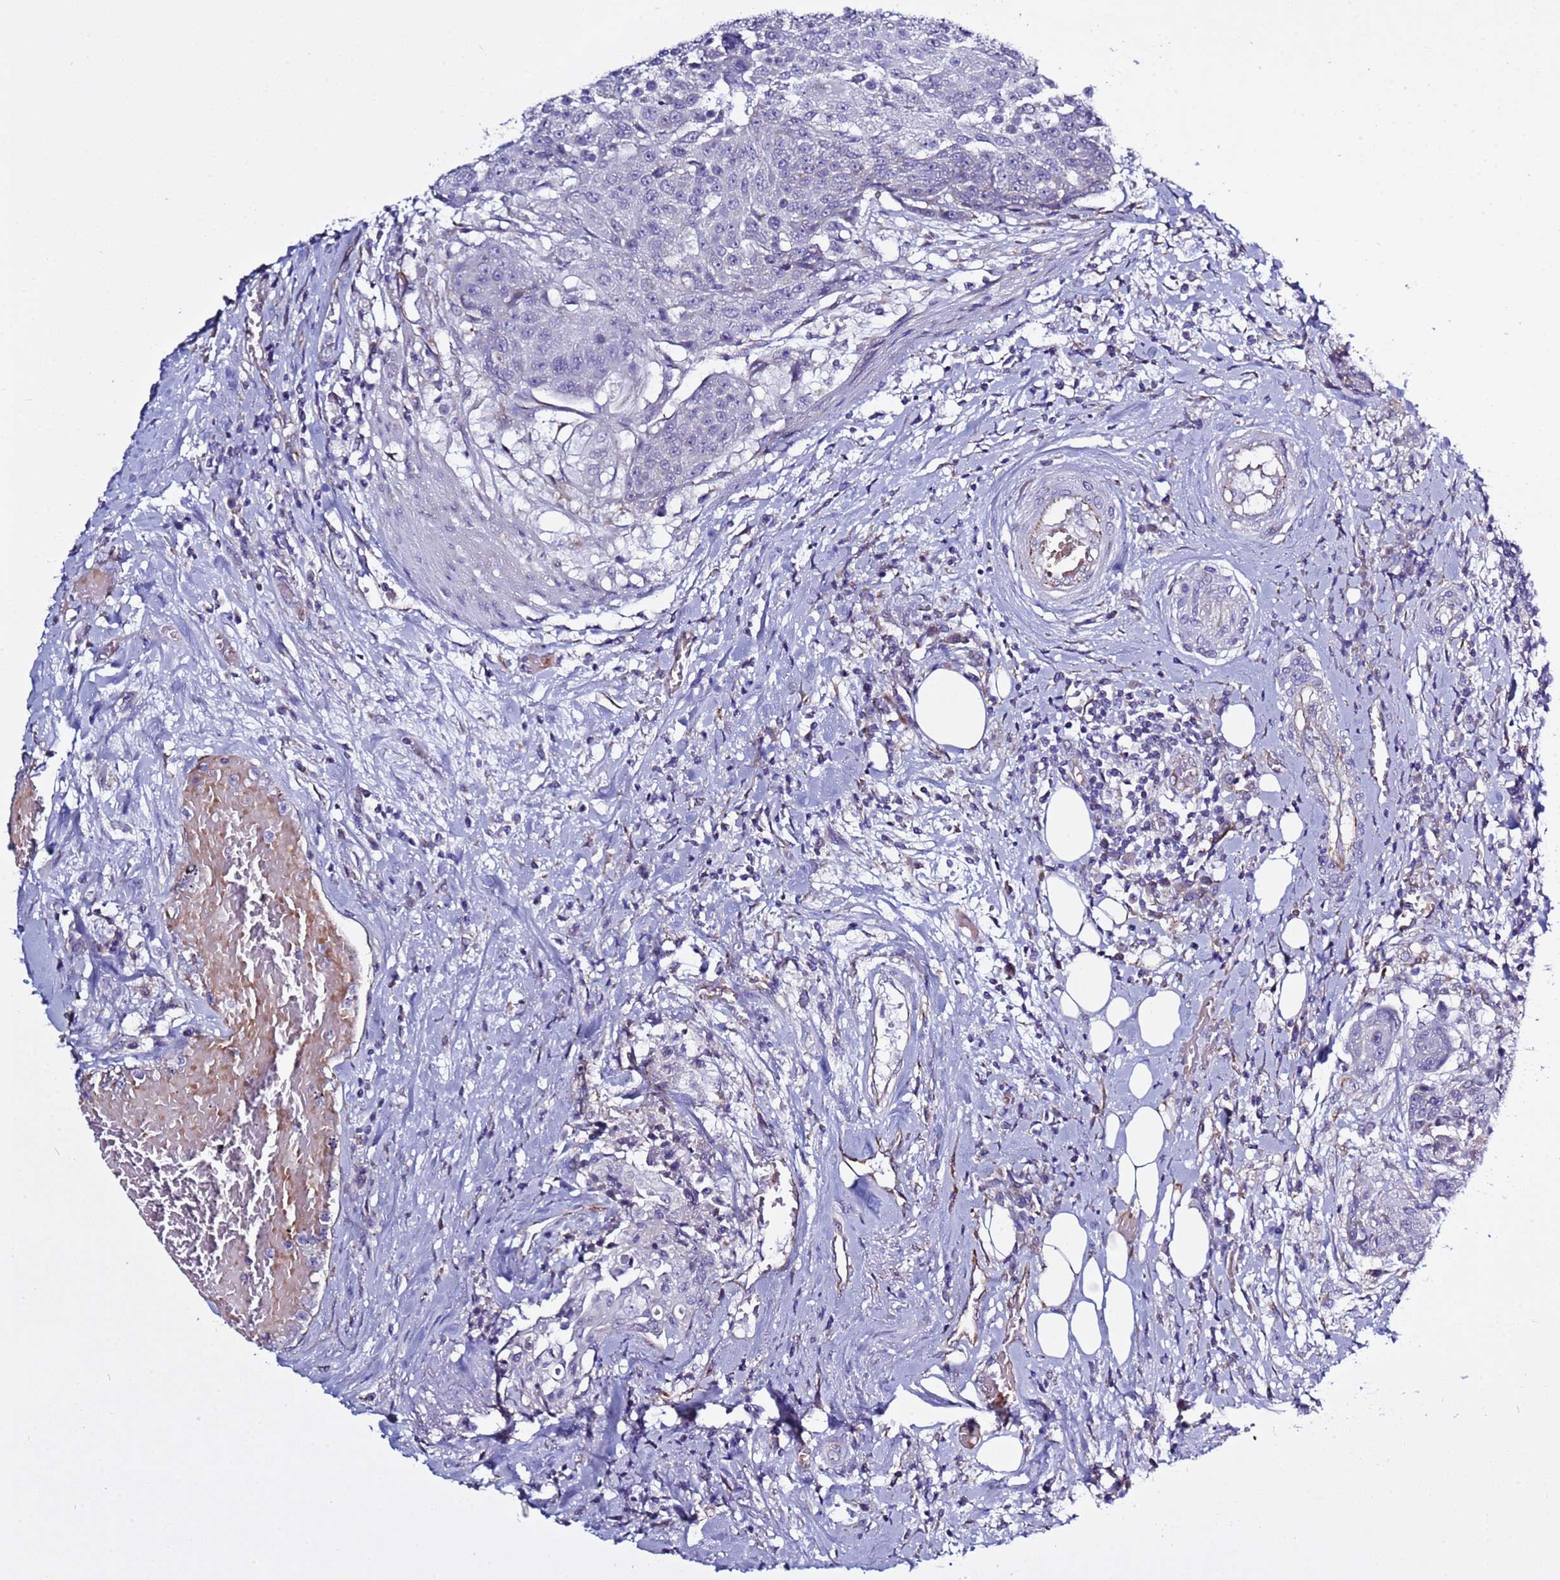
{"staining": {"intensity": "negative", "quantity": "none", "location": "none"}, "tissue": "urothelial cancer", "cell_type": "Tumor cells", "image_type": "cancer", "snomed": [{"axis": "morphology", "description": "Urothelial carcinoma, High grade"}, {"axis": "topography", "description": "Urinary bladder"}], "caption": "Urothelial carcinoma (high-grade) stained for a protein using immunohistochemistry (IHC) displays no positivity tumor cells.", "gene": "ABHD17B", "patient": {"sex": "female", "age": 63}}